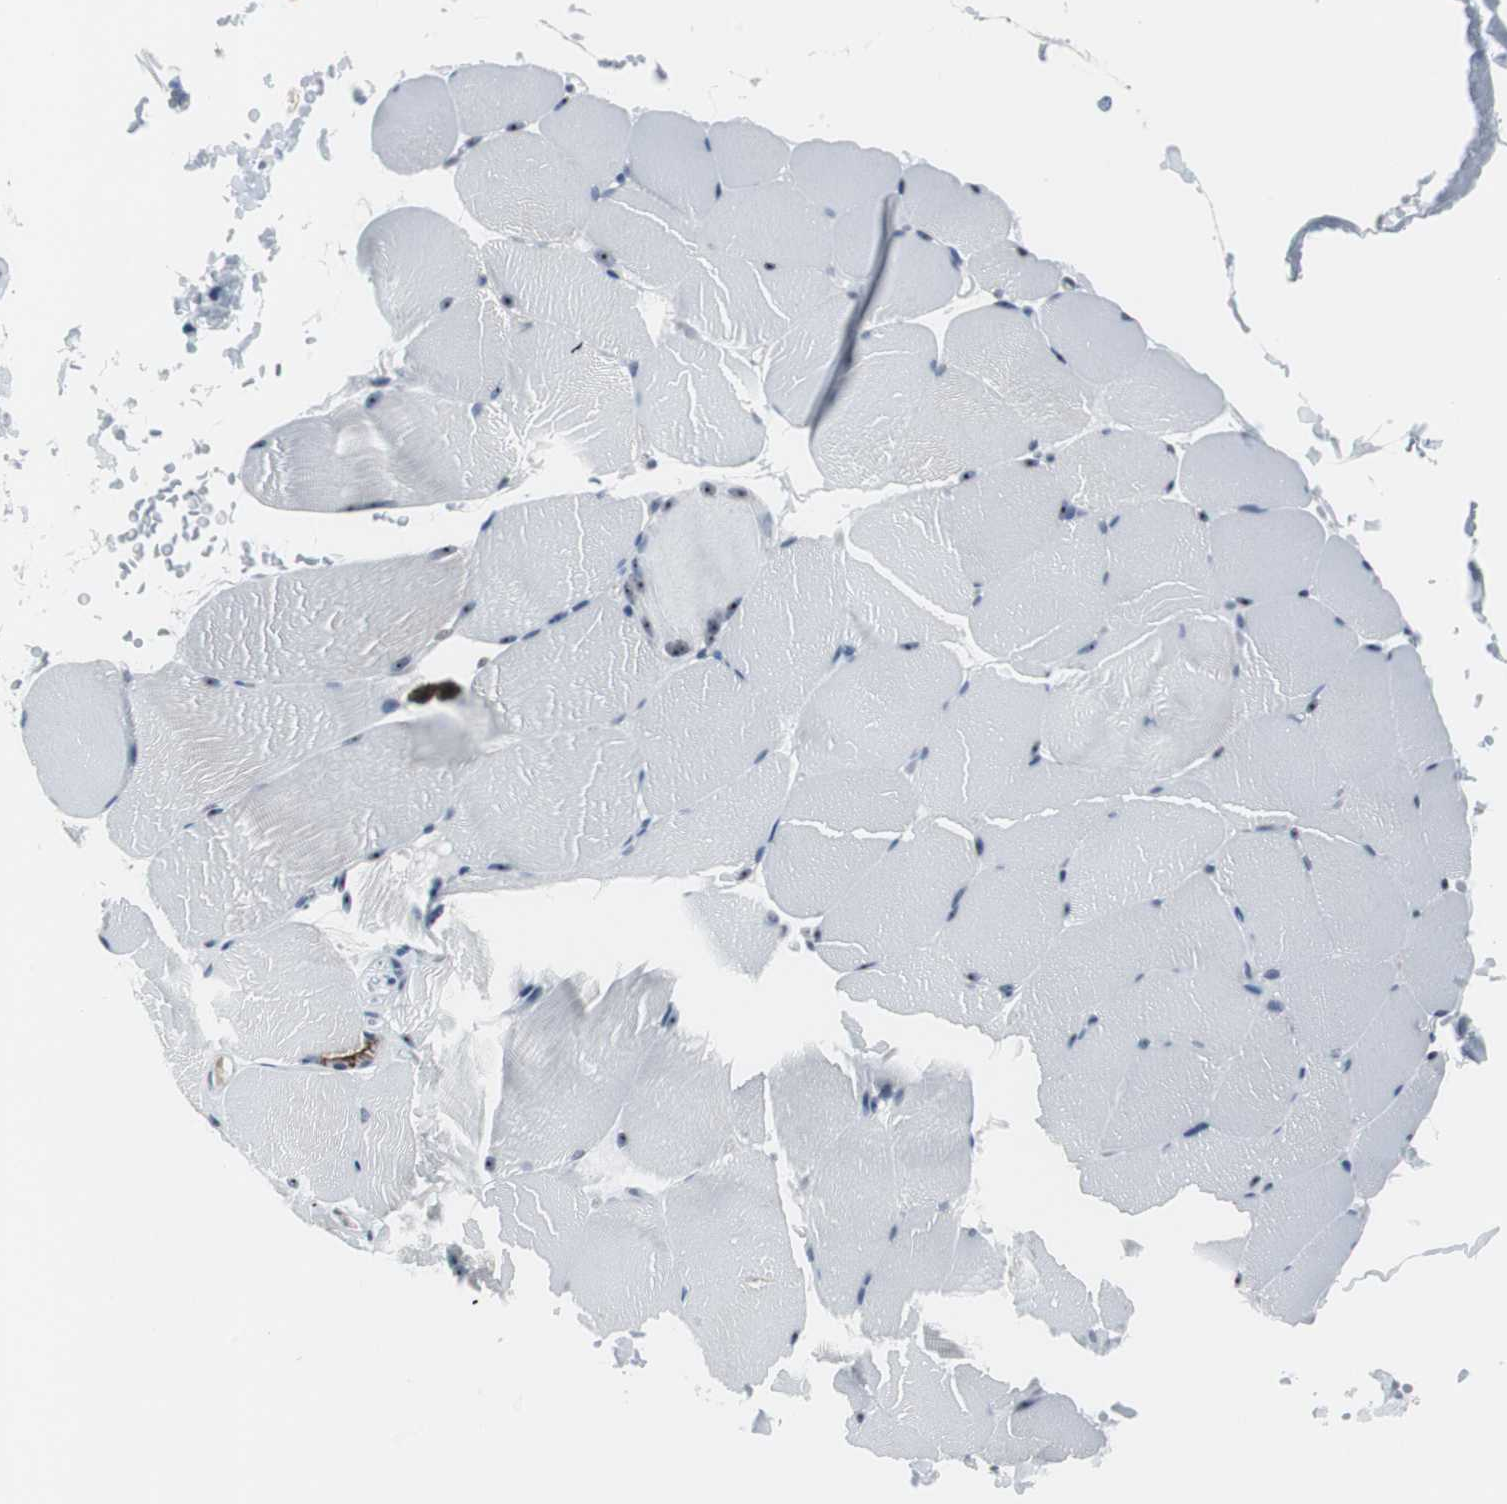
{"staining": {"intensity": "moderate", "quantity": "<25%", "location": "nuclear"}, "tissue": "skeletal muscle", "cell_type": "Myocytes", "image_type": "normal", "snomed": [{"axis": "morphology", "description": "Normal tissue, NOS"}, {"axis": "topography", "description": "Skeletal muscle"}, {"axis": "topography", "description": "Parathyroid gland"}], "caption": "The immunohistochemical stain highlights moderate nuclear expression in myocytes of normal skeletal muscle. (DAB (3,3'-diaminobenzidine) IHC, brown staining for protein, blue staining for nuclei).", "gene": "DOK1", "patient": {"sex": "female", "age": 37}}